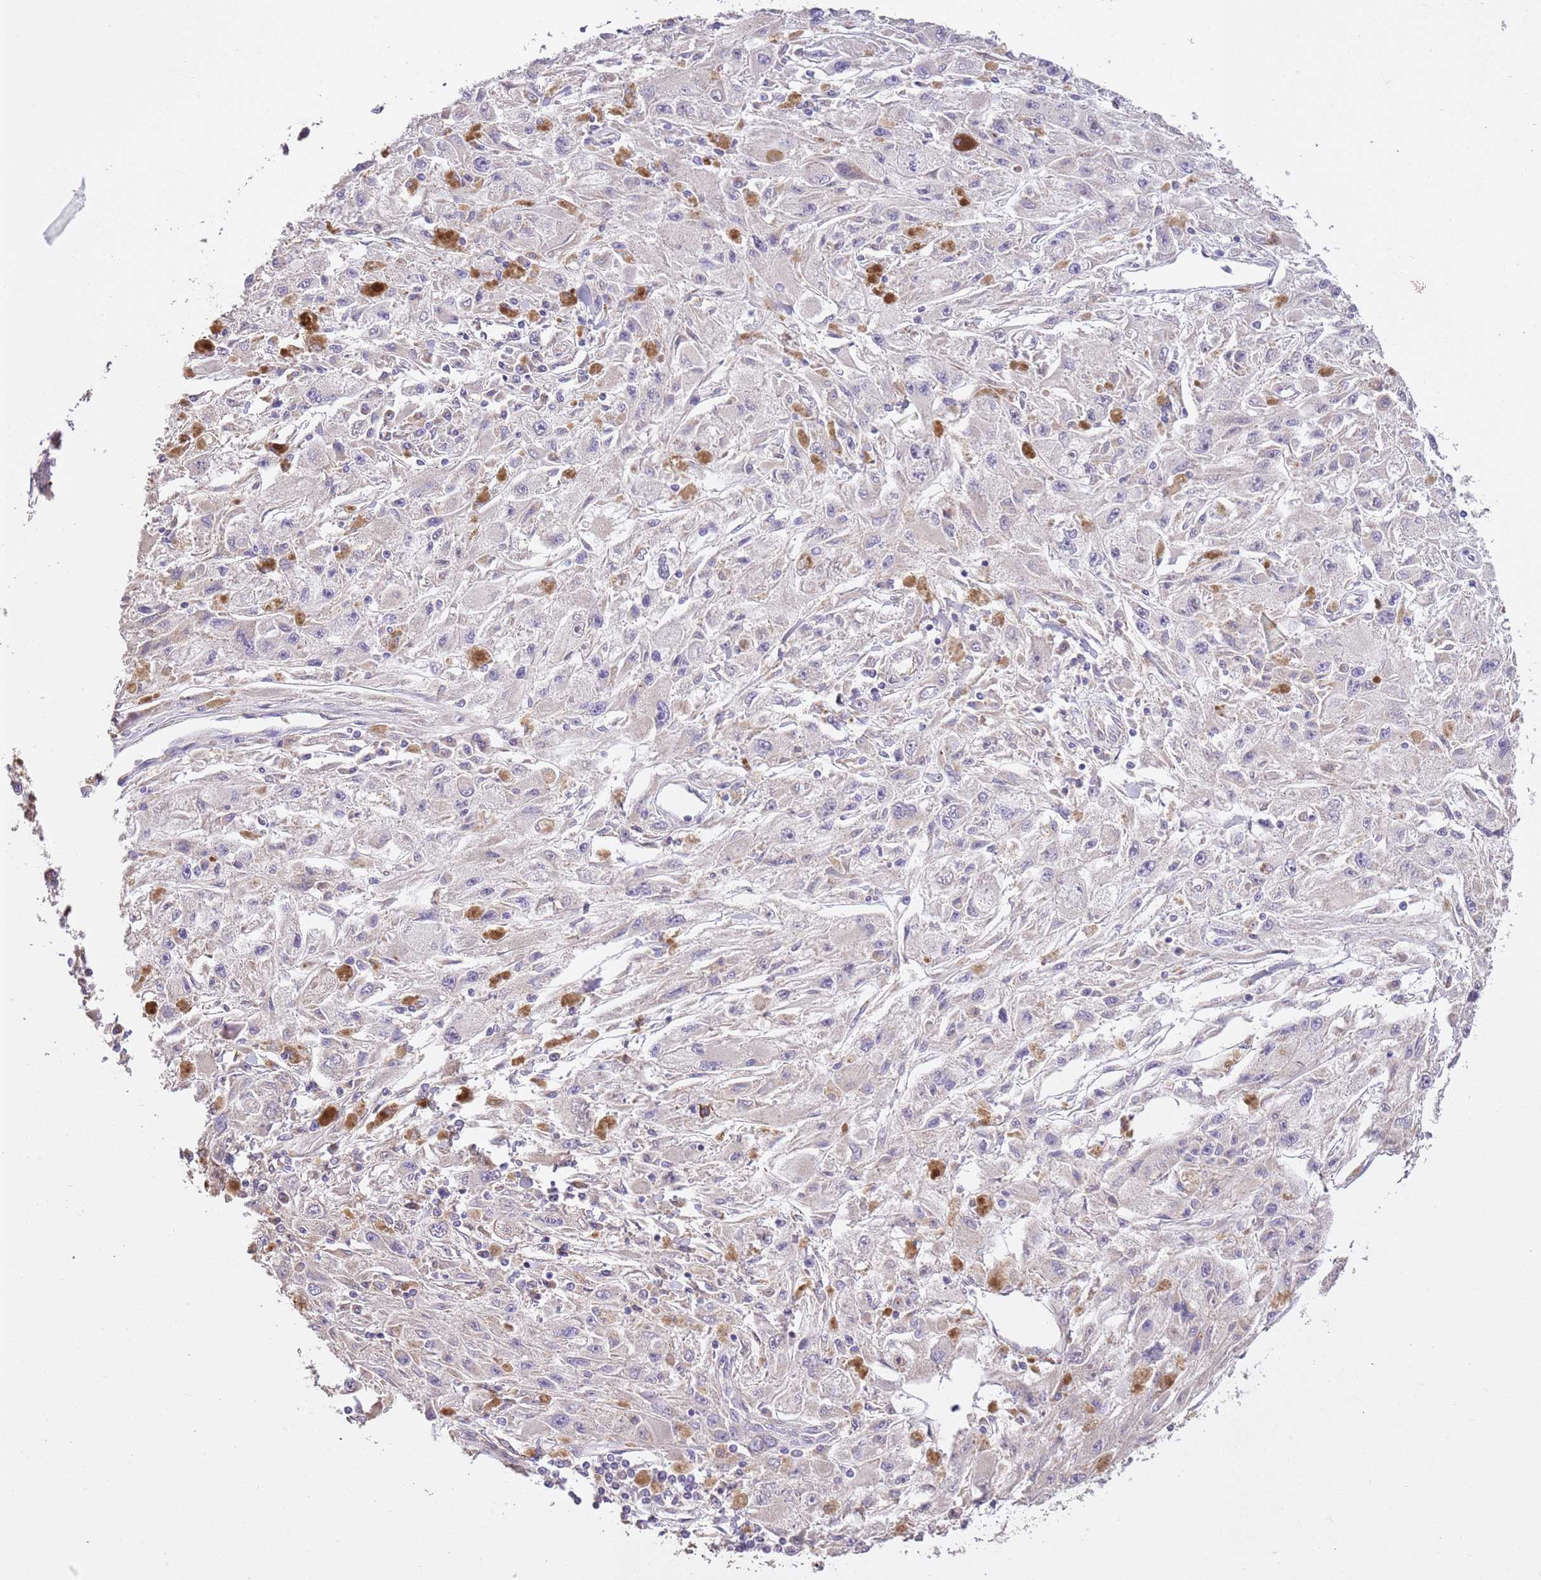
{"staining": {"intensity": "negative", "quantity": "none", "location": "none"}, "tissue": "melanoma", "cell_type": "Tumor cells", "image_type": "cancer", "snomed": [{"axis": "morphology", "description": "Malignant melanoma, Metastatic site"}, {"axis": "topography", "description": "Skin"}], "caption": "There is no significant expression in tumor cells of malignant melanoma (metastatic site). (DAB IHC visualized using brightfield microscopy, high magnification).", "gene": "PIGA", "patient": {"sex": "male", "age": 53}}